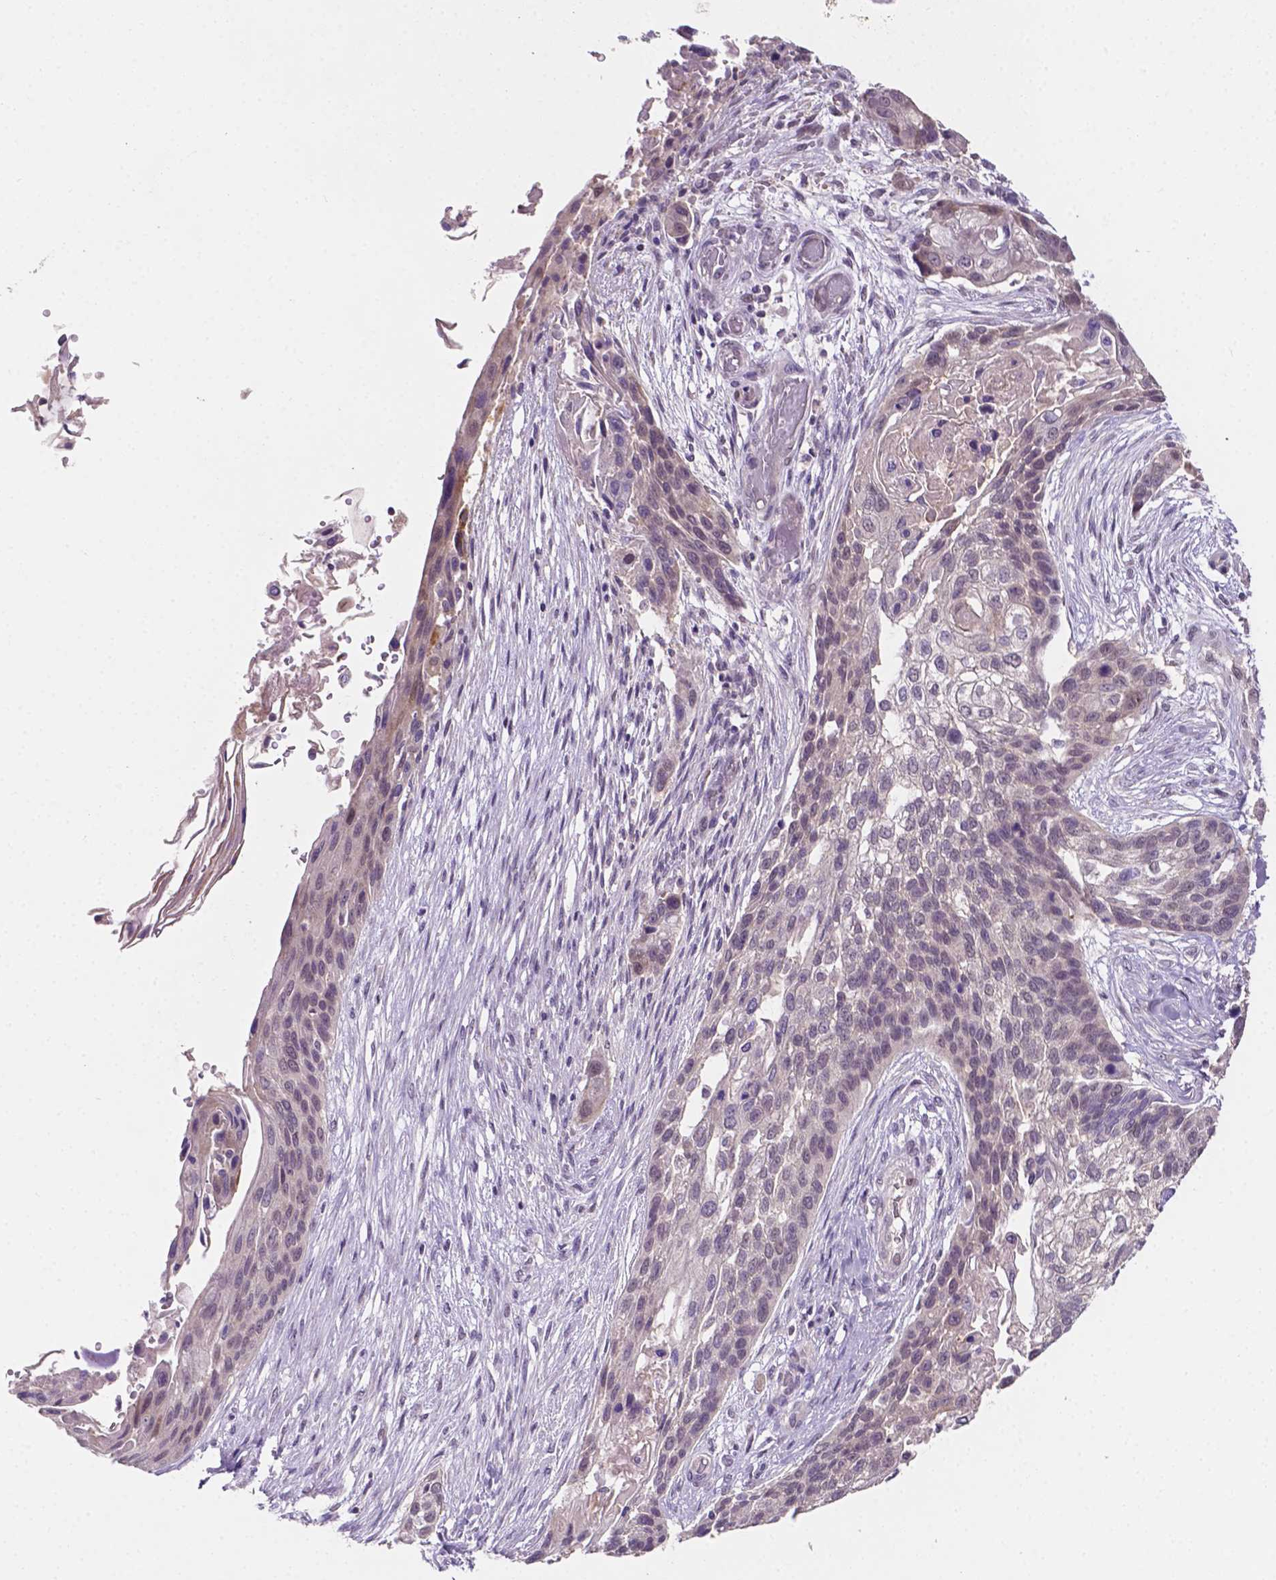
{"staining": {"intensity": "negative", "quantity": "none", "location": "none"}, "tissue": "lung cancer", "cell_type": "Tumor cells", "image_type": "cancer", "snomed": [{"axis": "morphology", "description": "Squamous cell carcinoma, NOS"}, {"axis": "topography", "description": "Lung"}], "caption": "Immunohistochemistry image of neoplastic tissue: human lung squamous cell carcinoma stained with DAB demonstrates no significant protein staining in tumor cells.", "gene": "MROH6", "patient": {"sex": "male", "age": 69}}